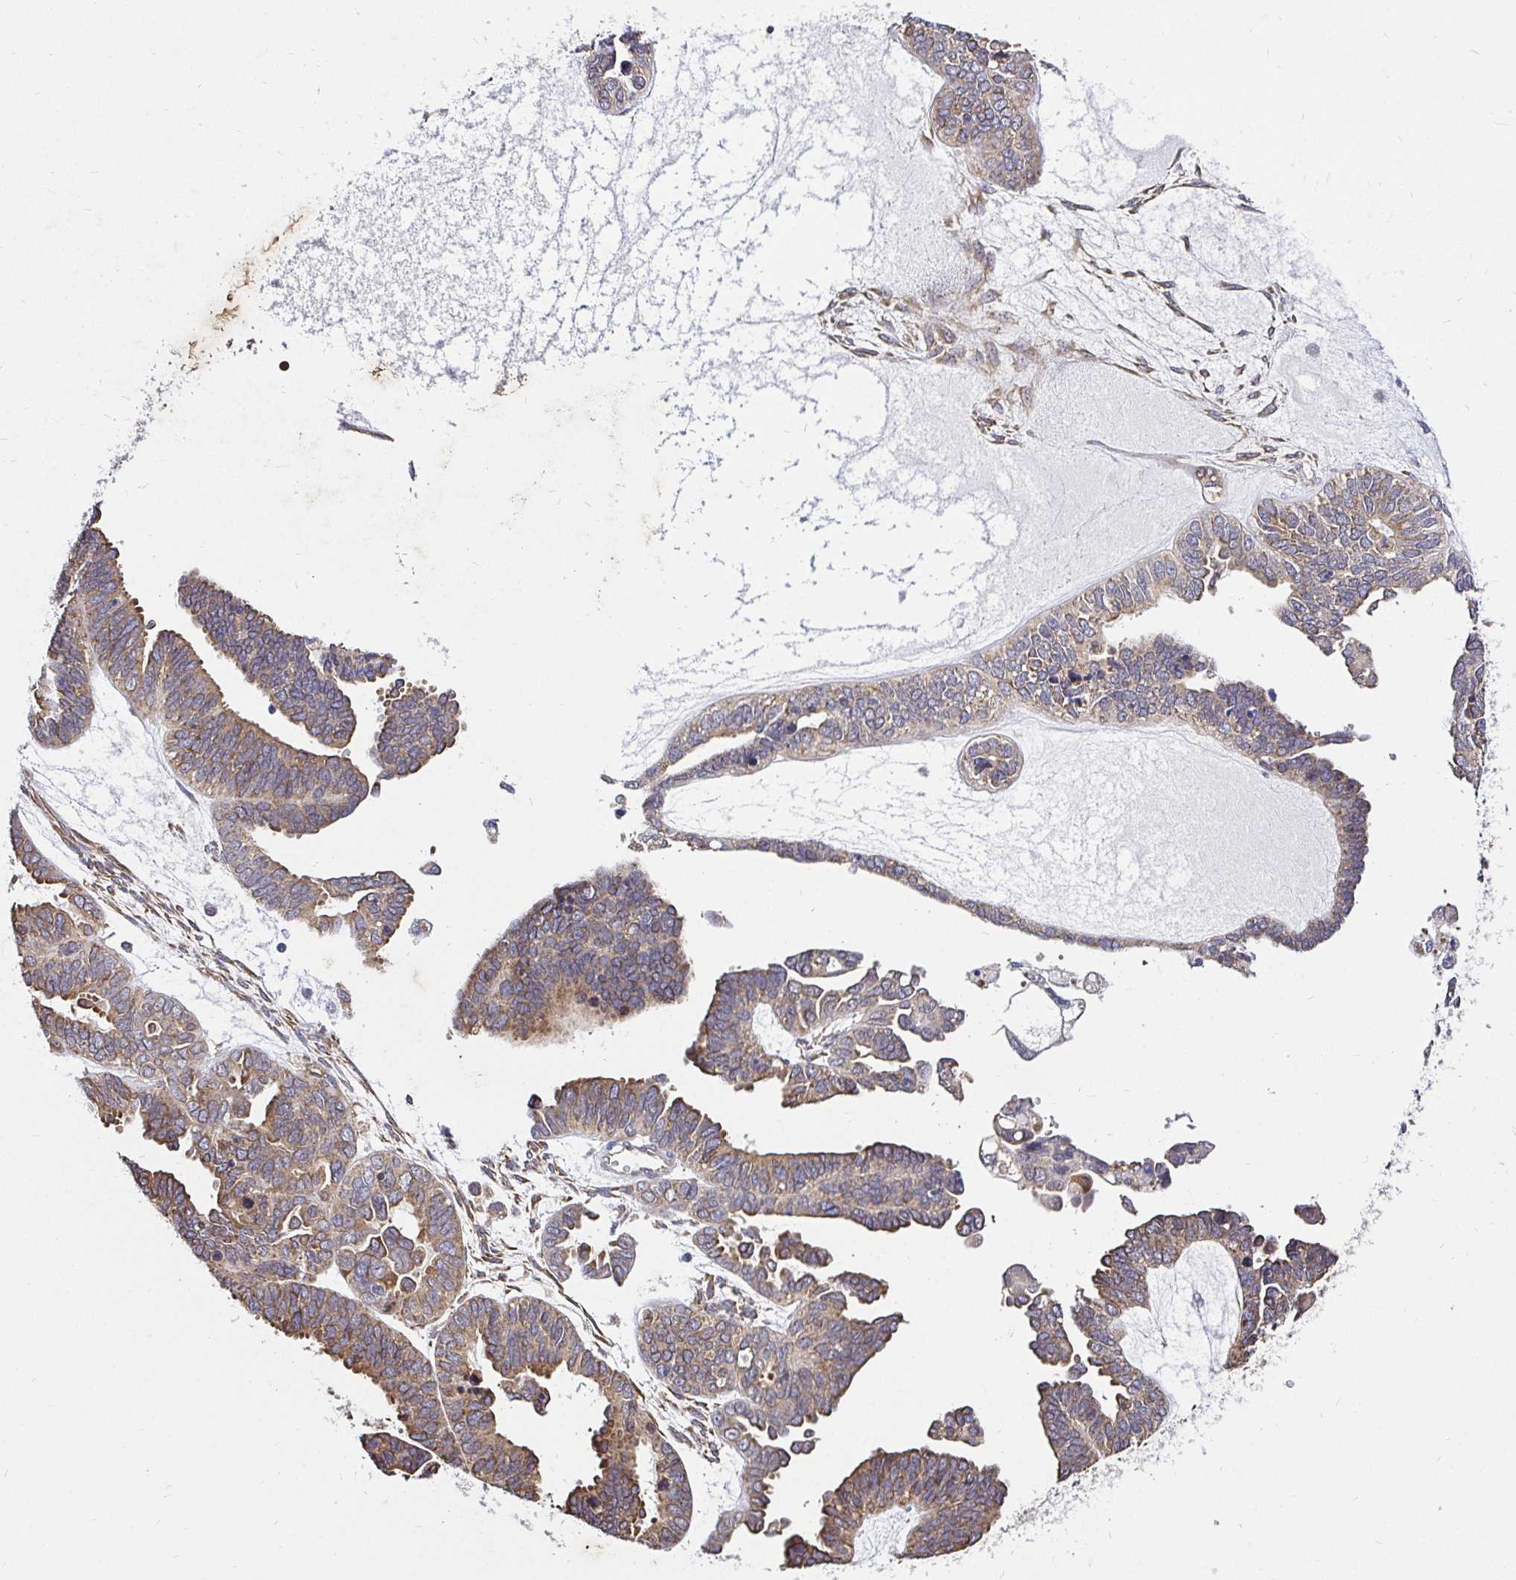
{"staining": {"intensity": "moderate", "quantity": ">75%", "location": "cytoplasmic/membranous"}, "tissue": "ovarian cancer", "cell_type": "Tumor cells", "image_type": "cancer", "snomed": [{"axis": "morphology", "description": "Cystadenocarcinoma, serous, NOS"}, {"axis": "topography", "description": "Ovary"}], "caption": "This is an image of immunohistochemistry staining of ovarian cancer (serous cystadenocarcinoma), which shows moderate expression in the cytoplasmic/membranous of tumor cells.", "gene": "CCDC122", "patient": {"sex": "female", "age": 51}}